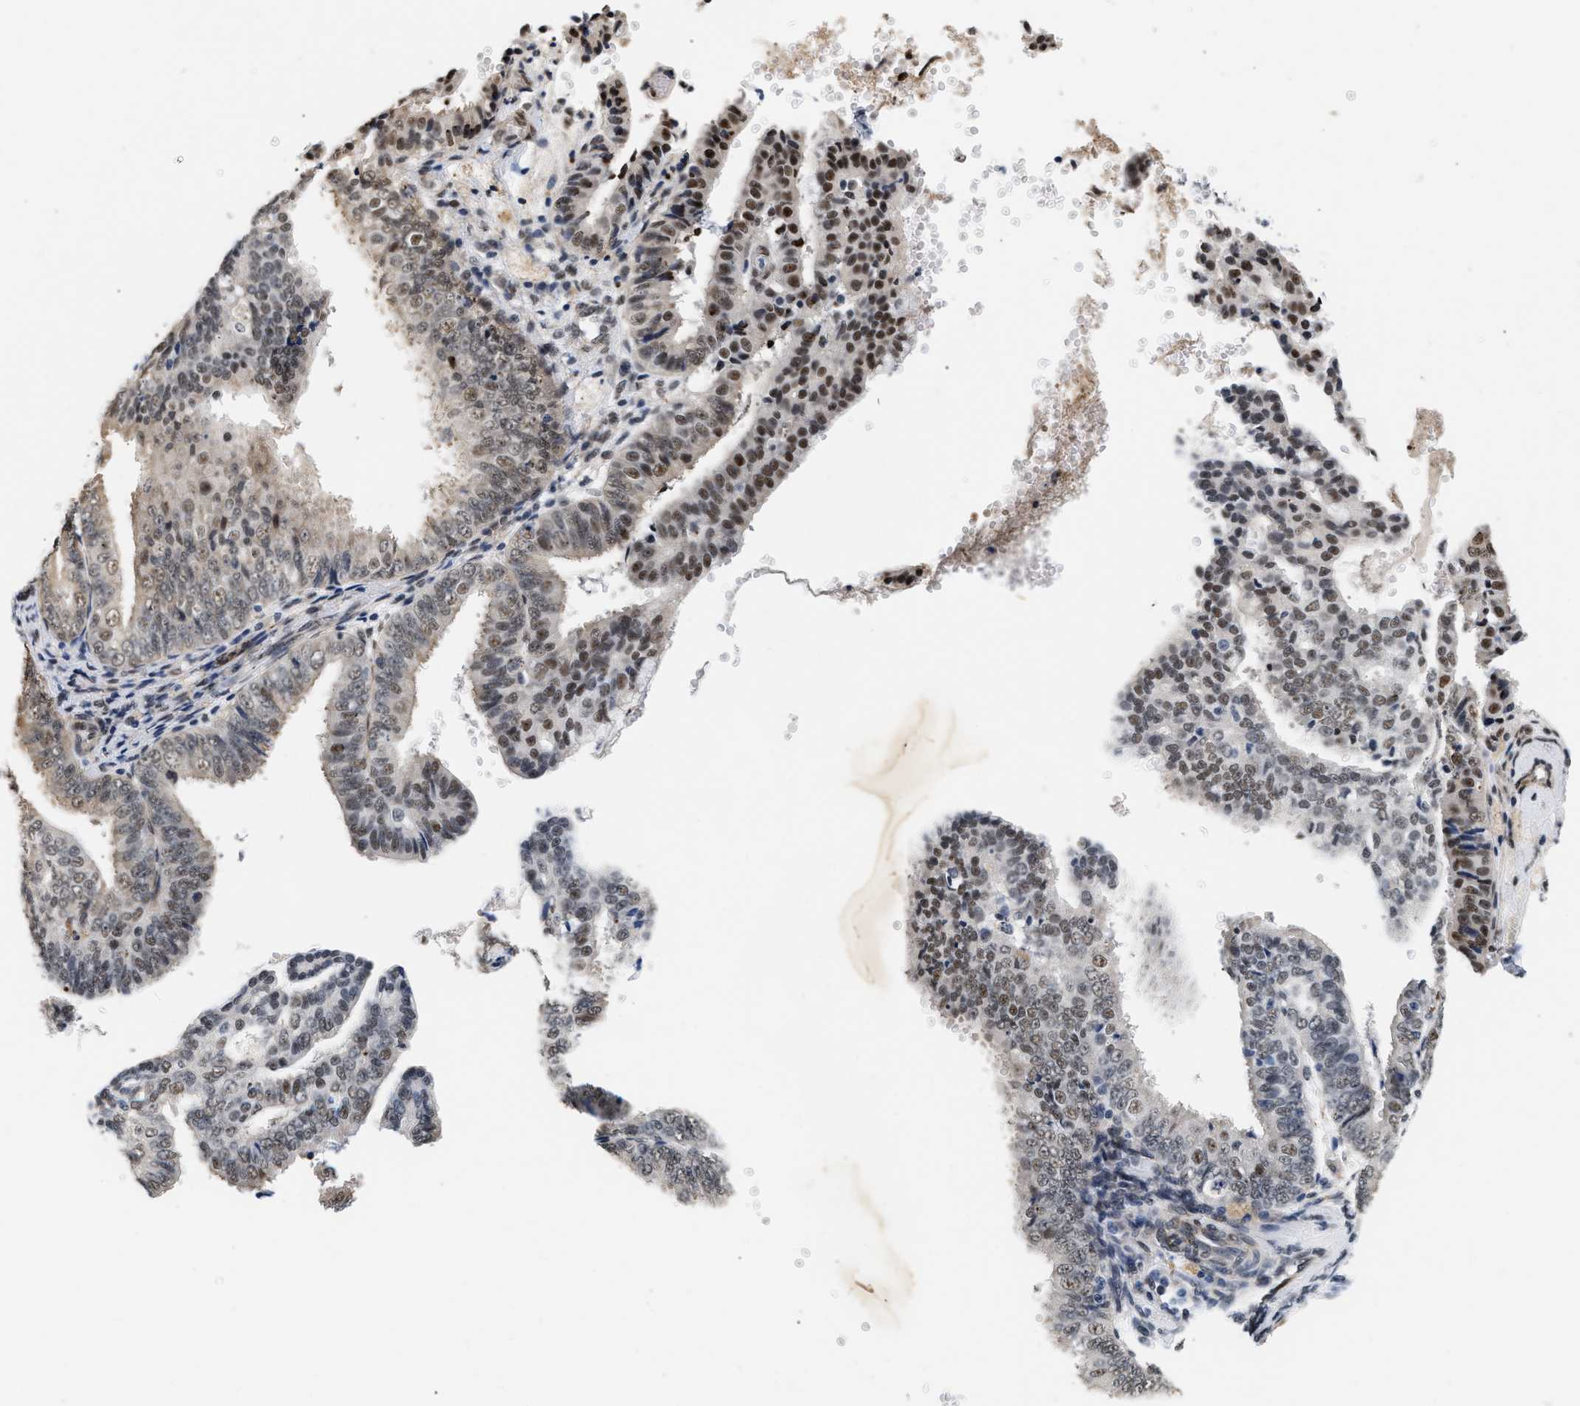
{"staining": {"intensity": "strong", "quantity": "<25%", "location": "nuclear"}, "tissue": "endometrial cancer", "cell_type": "Tumor cells", "image_type": "cancer", "snomed": [{"axis": "morphology", "description": "Adenocarcinoma, NOS"}, {"axis": "topography", "description": "Endometrium"}], "caption": "Brown immunohistochemical staining in endometrial cancer reveals strong nuclear expression in approximately <25% of tumor cells.", "gene": "THOC1", "patient": {"sex": "female", "age": 63}}